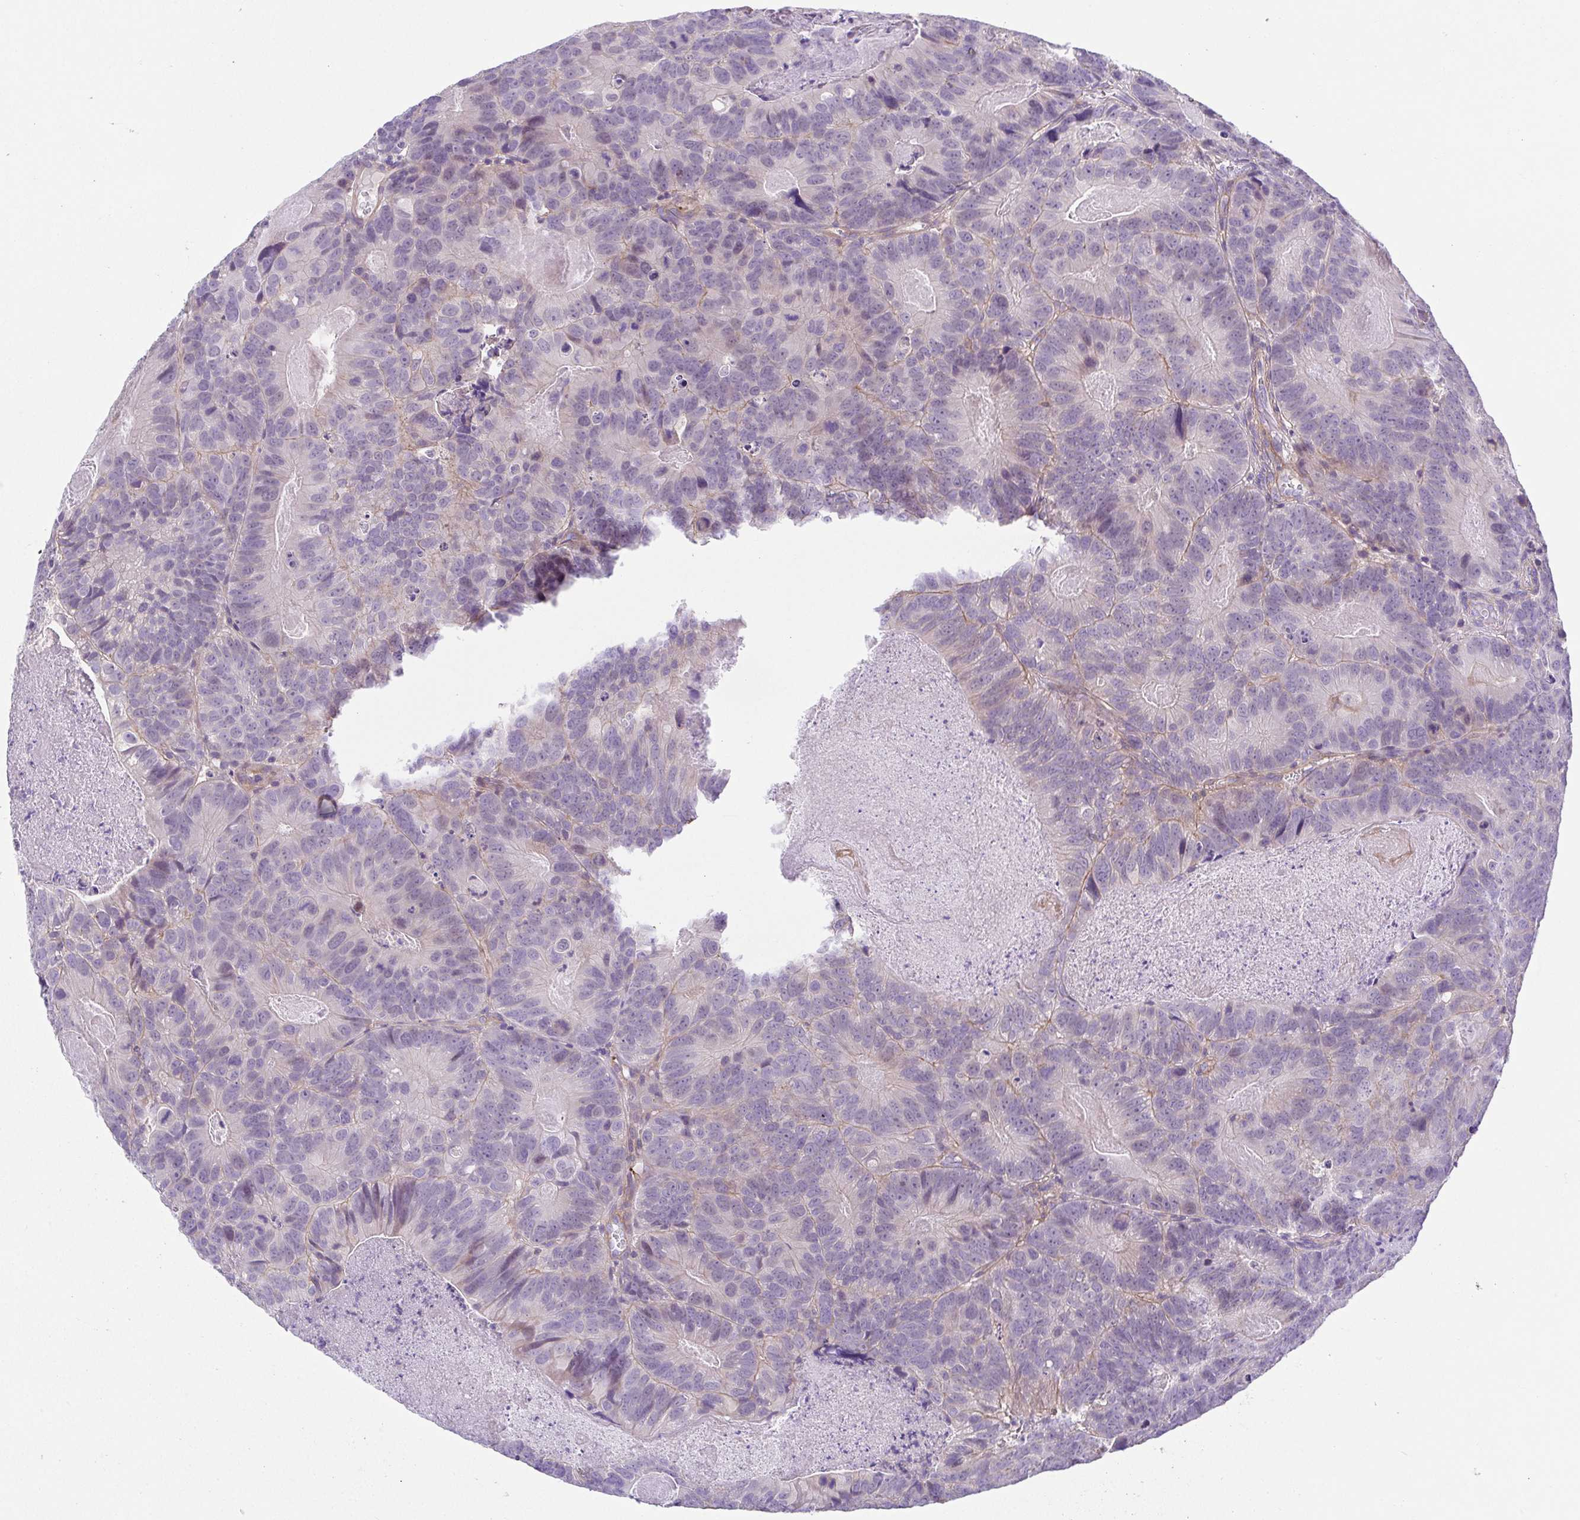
{"staining": {"intensity": "negative", "quantity": "none", "location": "none"}, "tissue": "head and neck cancer", "cell_type": "Tumor cells", "image_type": "cancer", "snomed": [{"axis": "morphology", "description": "Adenocarcinoma, NOS"}, {"axis": "topography", "description": "Head-Neck"}], "caption": "A high-resolution photomicrograph shows IHC staining of adenocarcinoma (head and neck), which demonstrates no significant staining in tumor cells.", "gene": "PRR14L", "patient": {"sex": "male", "age": 62}}